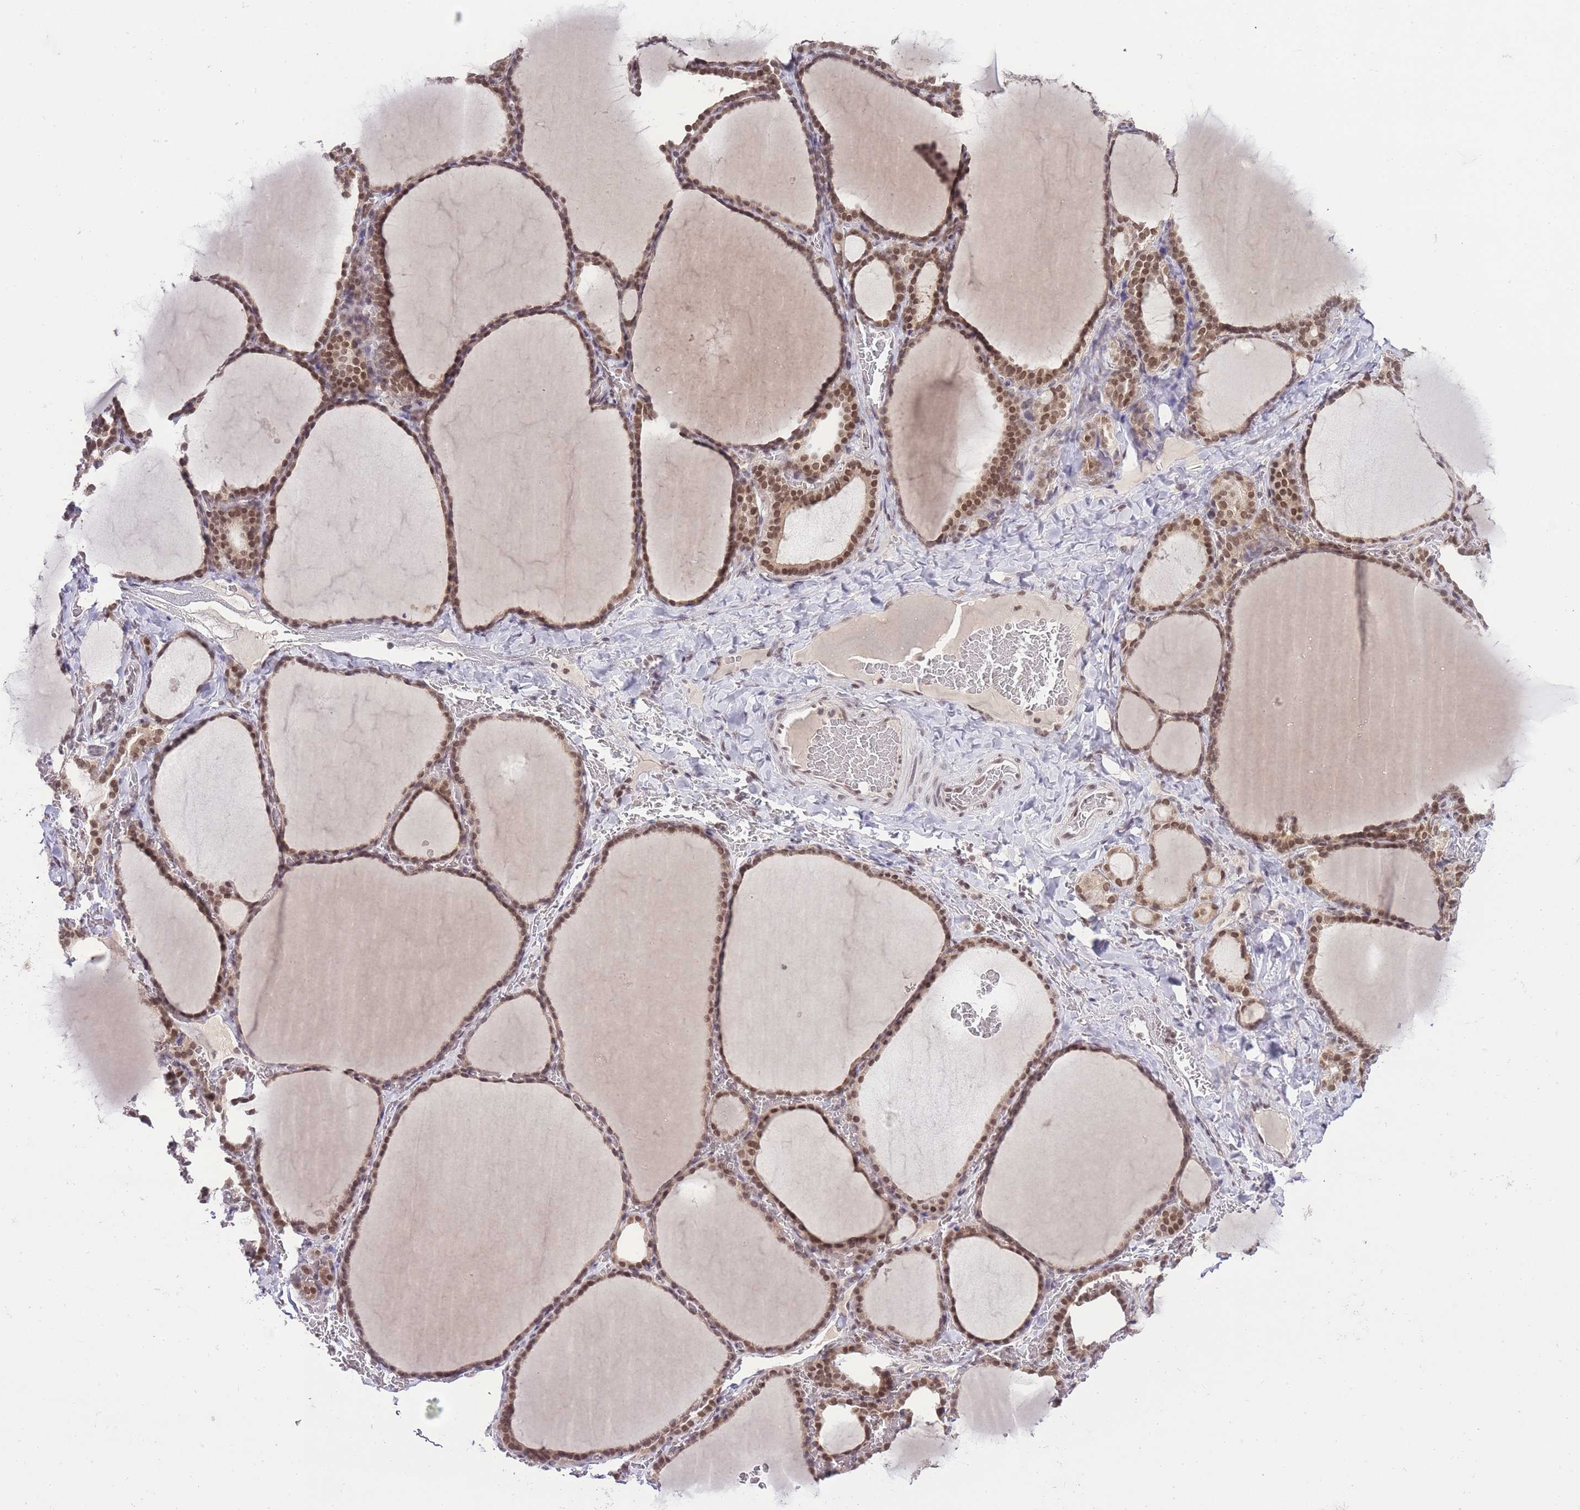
{"staining": {"intensity": "moderate", "quantity": ">75%", "location": "cytoplasmic/membranous,nuclear"}, "tissue": "thyroid gland", "cell_type": "Glandular cells", "image_type": "normal", "snomed": [{"axis": "morphology", "description": "Normal tissue, NOS"}, {"axis": "topography", "description": "Thyroid gland"}], "caption": "Protein positivity by immunohistochemistry (IHC) shows moderate cytoplasmic/membranous,nuclear expression in about >75% of glandular cells in benign thyroid gland. Immunohistochemistry stains the protein in brown and the nuclei are stained blue.", "gene": "TMED3", "patient": {"sex": "female", "age": 39}}